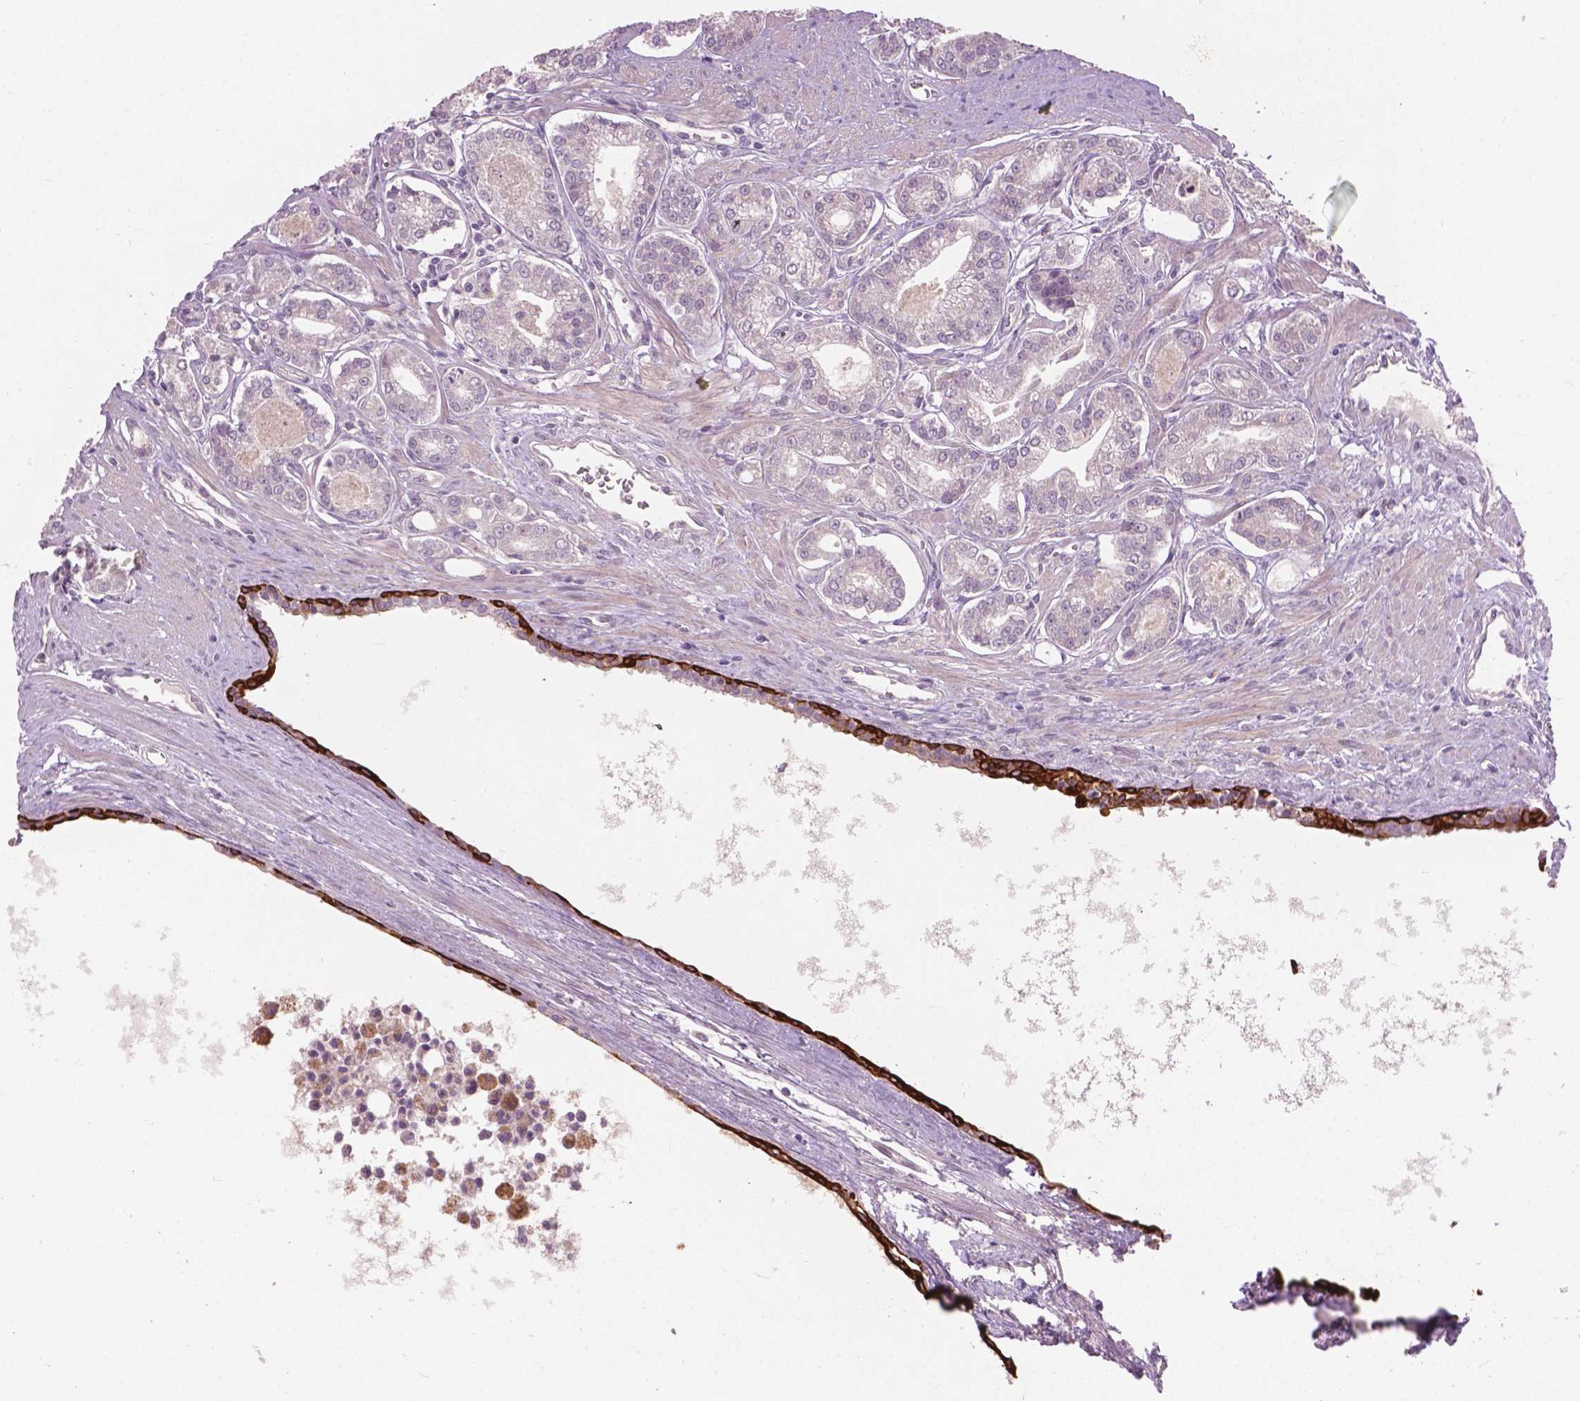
{"staining": {"intensity": "negative", "quantity": "none", "location": "none"}, "tissue": "prostate cancer", "cell_type": "Tumor cells", "image_type": "cancer", "snomed": [{"axis": "morphology", "description": "Adenocarcinoma, NOS"}, {"axis": "topography", "description": "Prostate"}], "caption": "A high-resolution photomicrograph shows IHC staining of prostate cancer (adenocarcinoma), which shows no significant expression in tumor cells. (Stains: DAB IHC with hematoxylin counter stain, Microscopy: brightfield microscopy at high magnification).", "gene": "KRT17", "patient": {"sex": "male", "age": 71}}